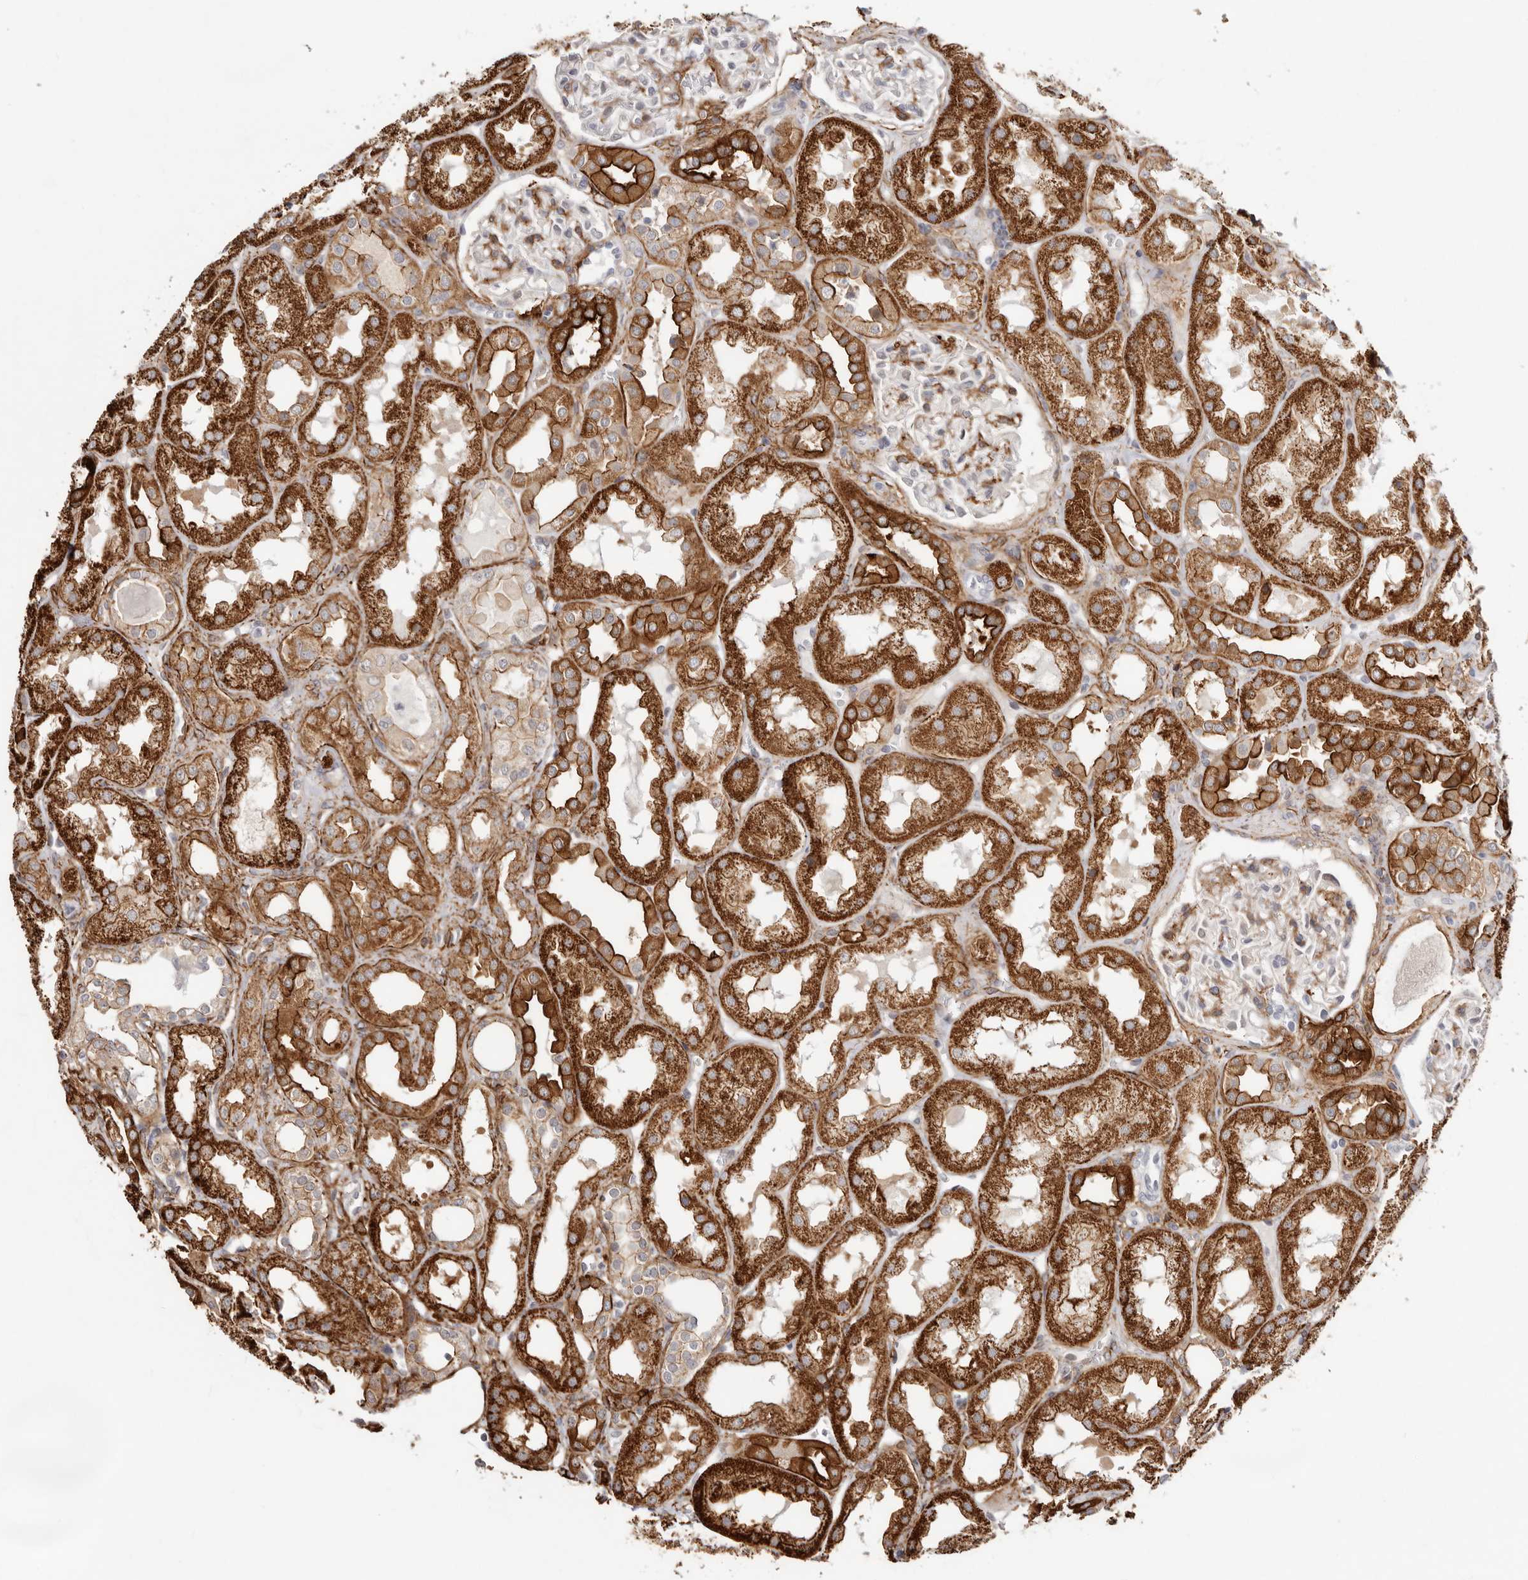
{"staining": {"intensity": "moderate", "quantity": "25%-75%", "location": "cytoplasmic/membranous"}, "tissue": "kidney", "cell_type": "Cells in glomeruli", "image_type": "normal", "snomed": [{"axis": "morphology", "description": "Normal tissue, NOS"}, {"axis": "topography", "description": "Kidney"}], "caption": "Approximately 25%-75% of cells in glomeruli in benign human kidney show moderate cytoplasmic/membranous protein expression as visualized by brown immunohistochemical staining.", "gene": "SZT2", "patient": {"sex": "male", "age": 70}}